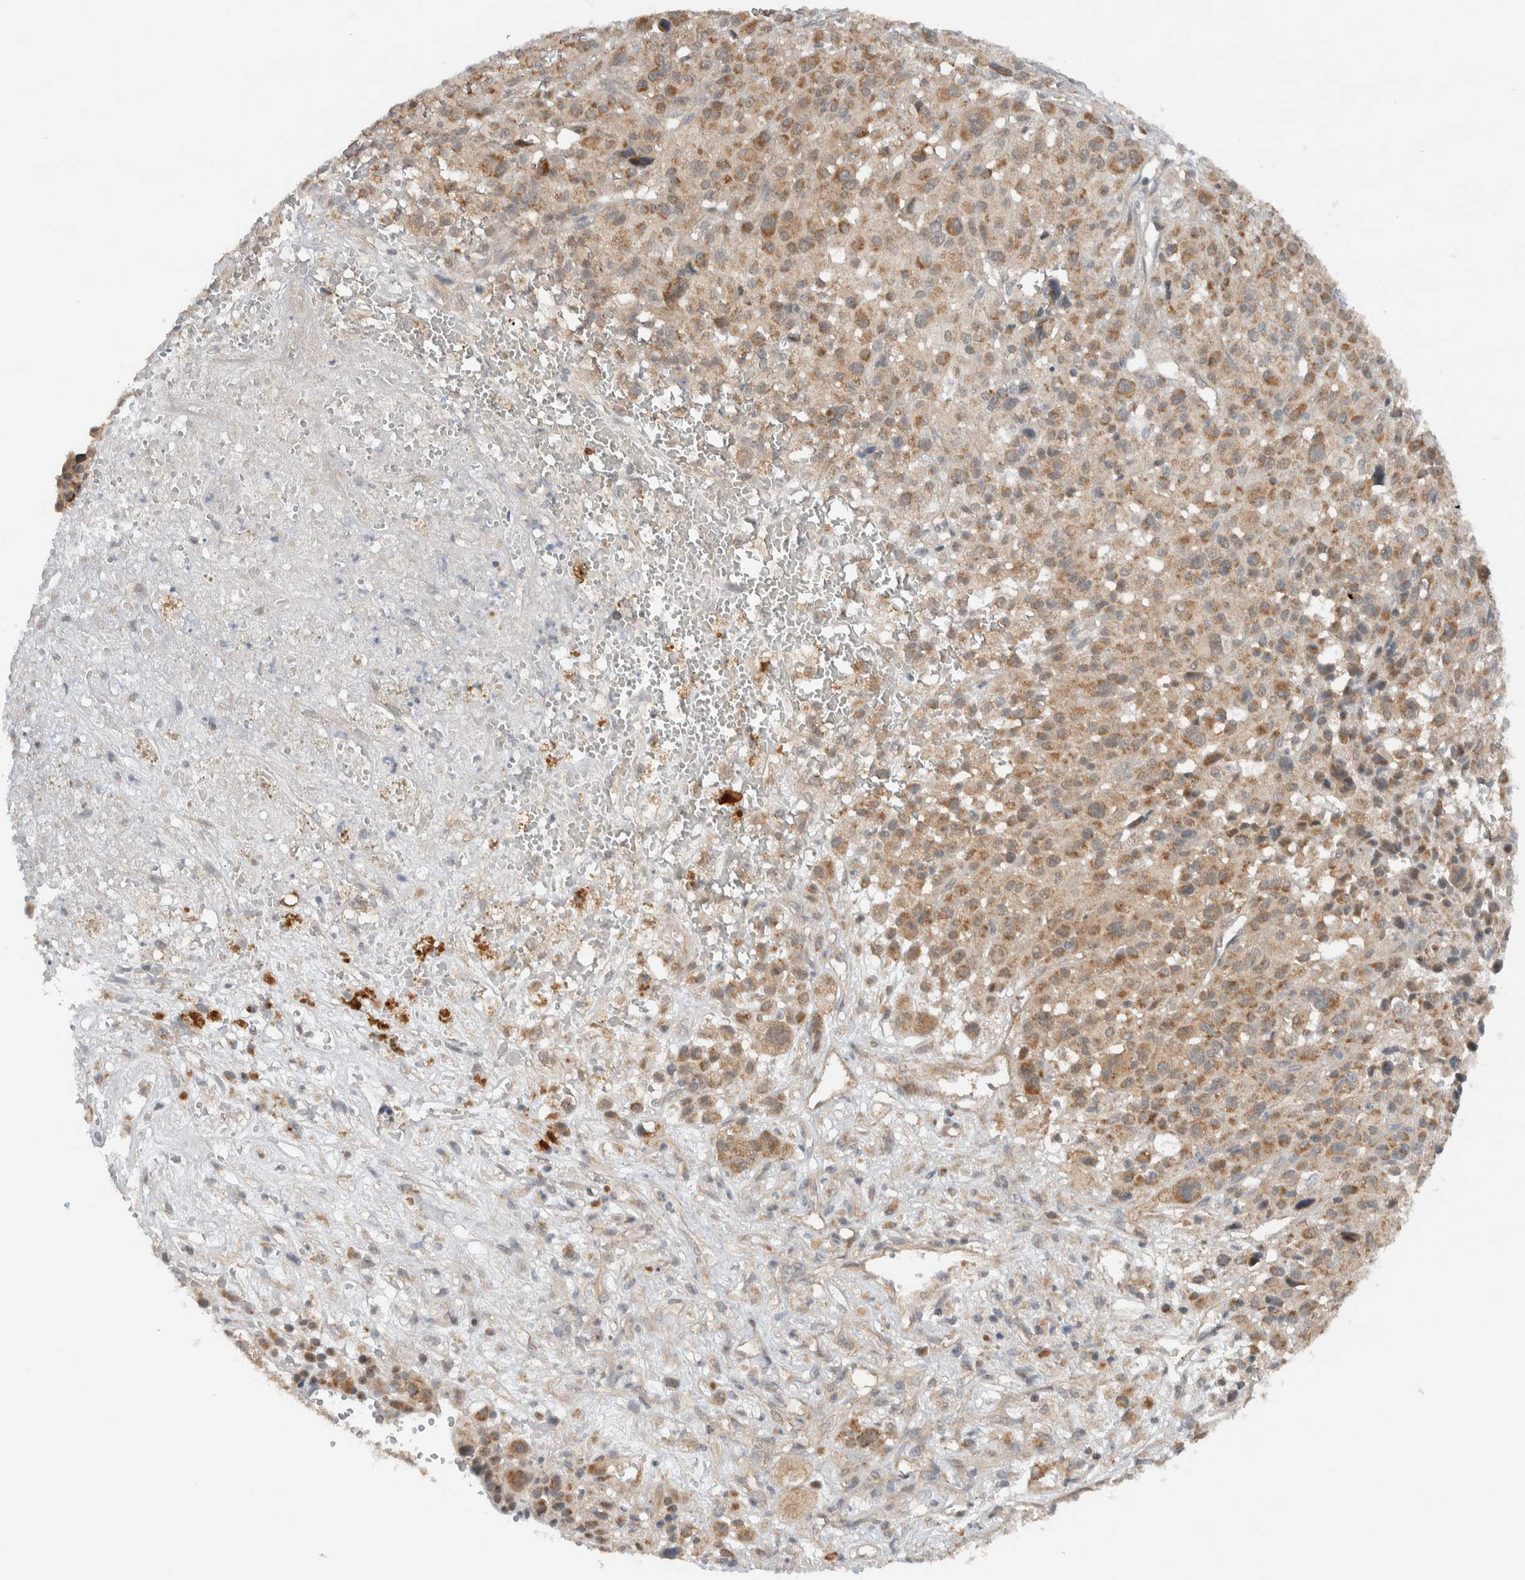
{"staining": {"intensity": "weak", "quantity": ">75%", "location": "cytoplasmic/membranous"}, "tissue": "melanoma", "cell_type": "Tumor cells", "image_type": "cancer", "snomed": [{"axis": "morphology", "description": "Malignant melanoma, Metastatic site"}, {"axis": "topography", "description": "Skin"}], "caption": "Melanoma stained with DAB (3,3'-diaminobenzidine) immunohistochemistry (IHC) shows low levels of weak cytoplasmic/membranous staining in approximately >75% of tumor cells.", "gene": "KLHL6", "patient": {"sex": "female", "age": 74}}